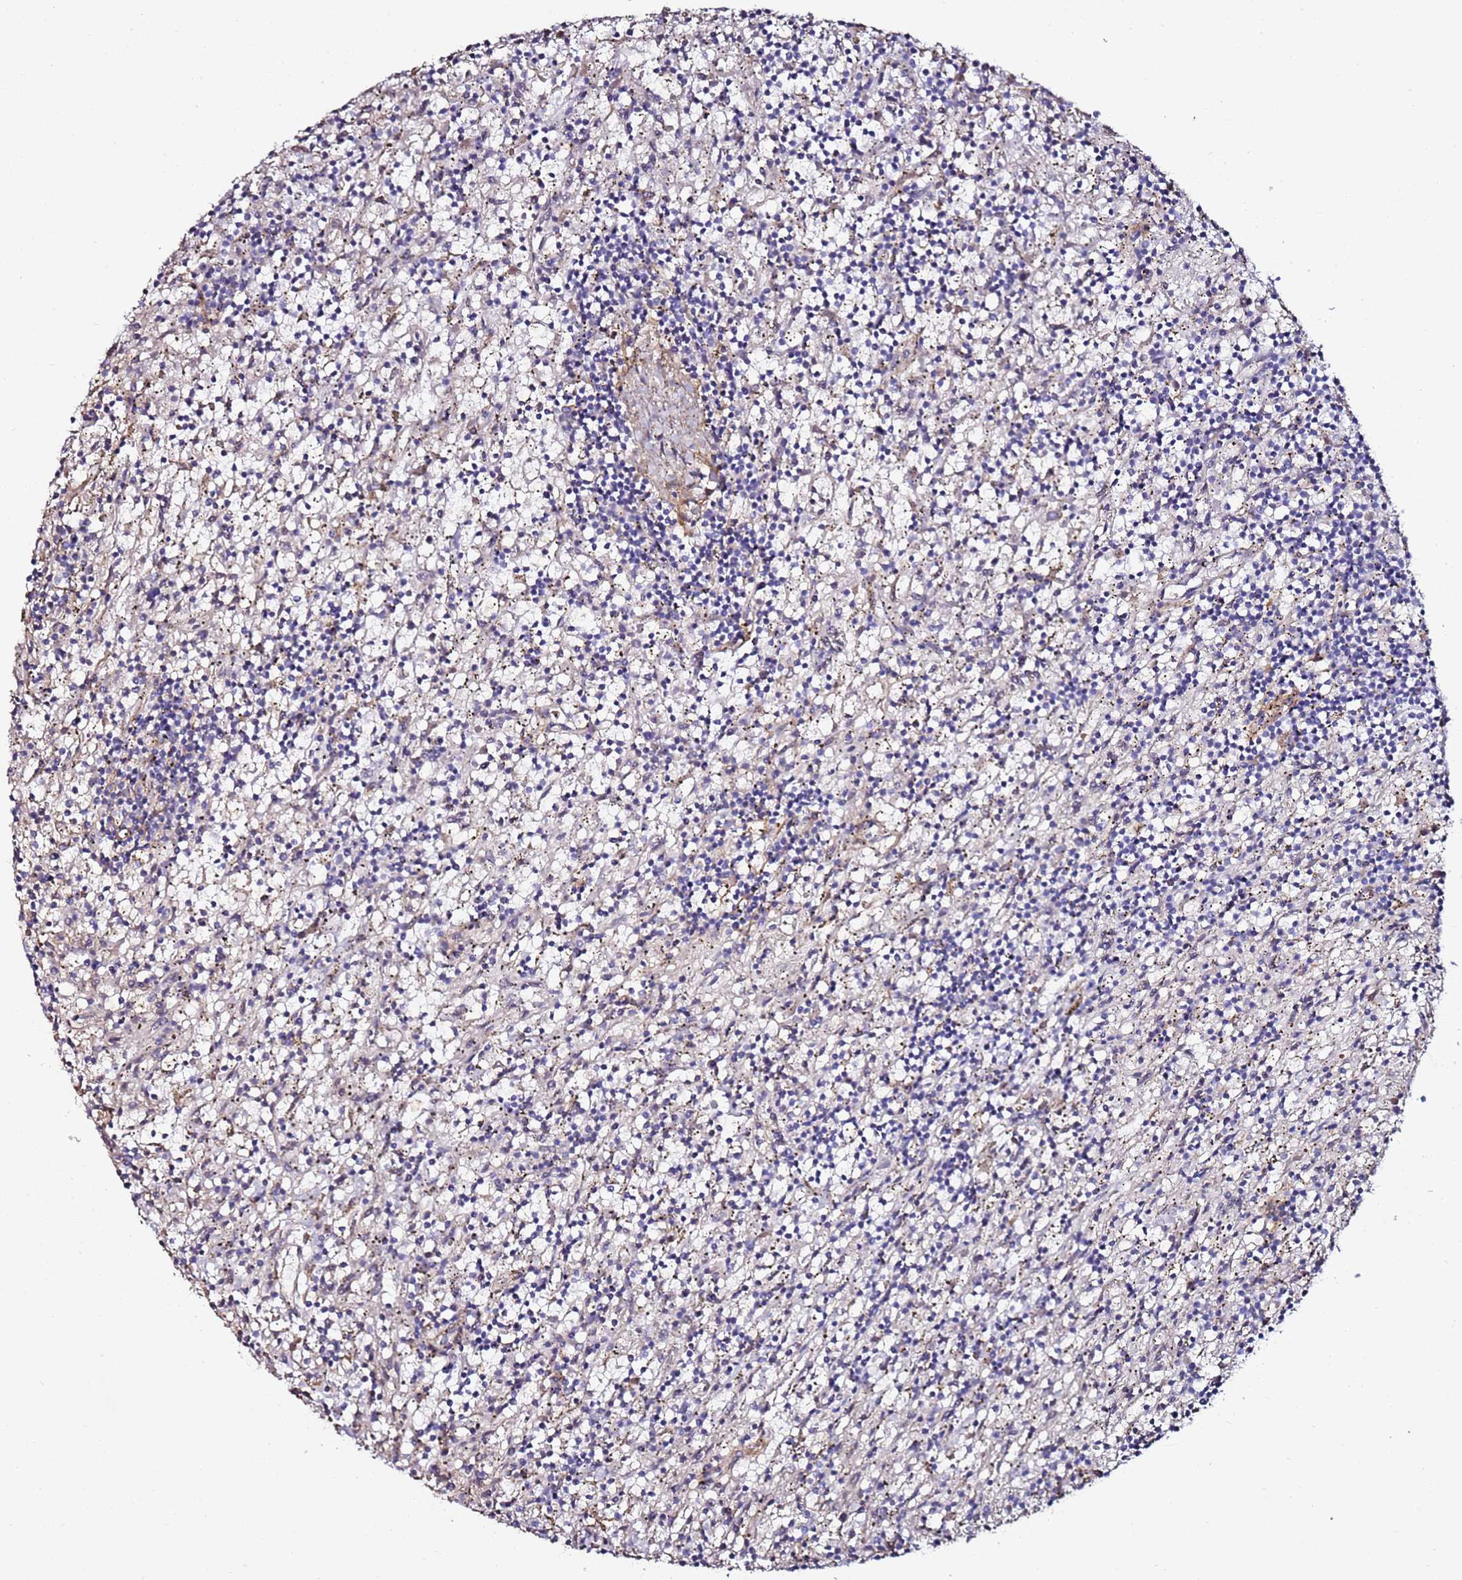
{"staining": {"intensity": "negative", "quantity": "none", "location": "none"}, "tissue": "lymphoma", "cell_type": "Tumor cells", "image_type": "cancer", "snomed": [{"axis": "morphology", "description": "Malignant lymphoma, non-Hodgkin's type, Low grade"}, {"axis": "topography", "description": "Spleen"}], "caption": "A histopathology image of human lymphoma is negative for staining in tumor cells.", "gene": "C3orf80", "patient": {"sex": "male", "age": 76}}